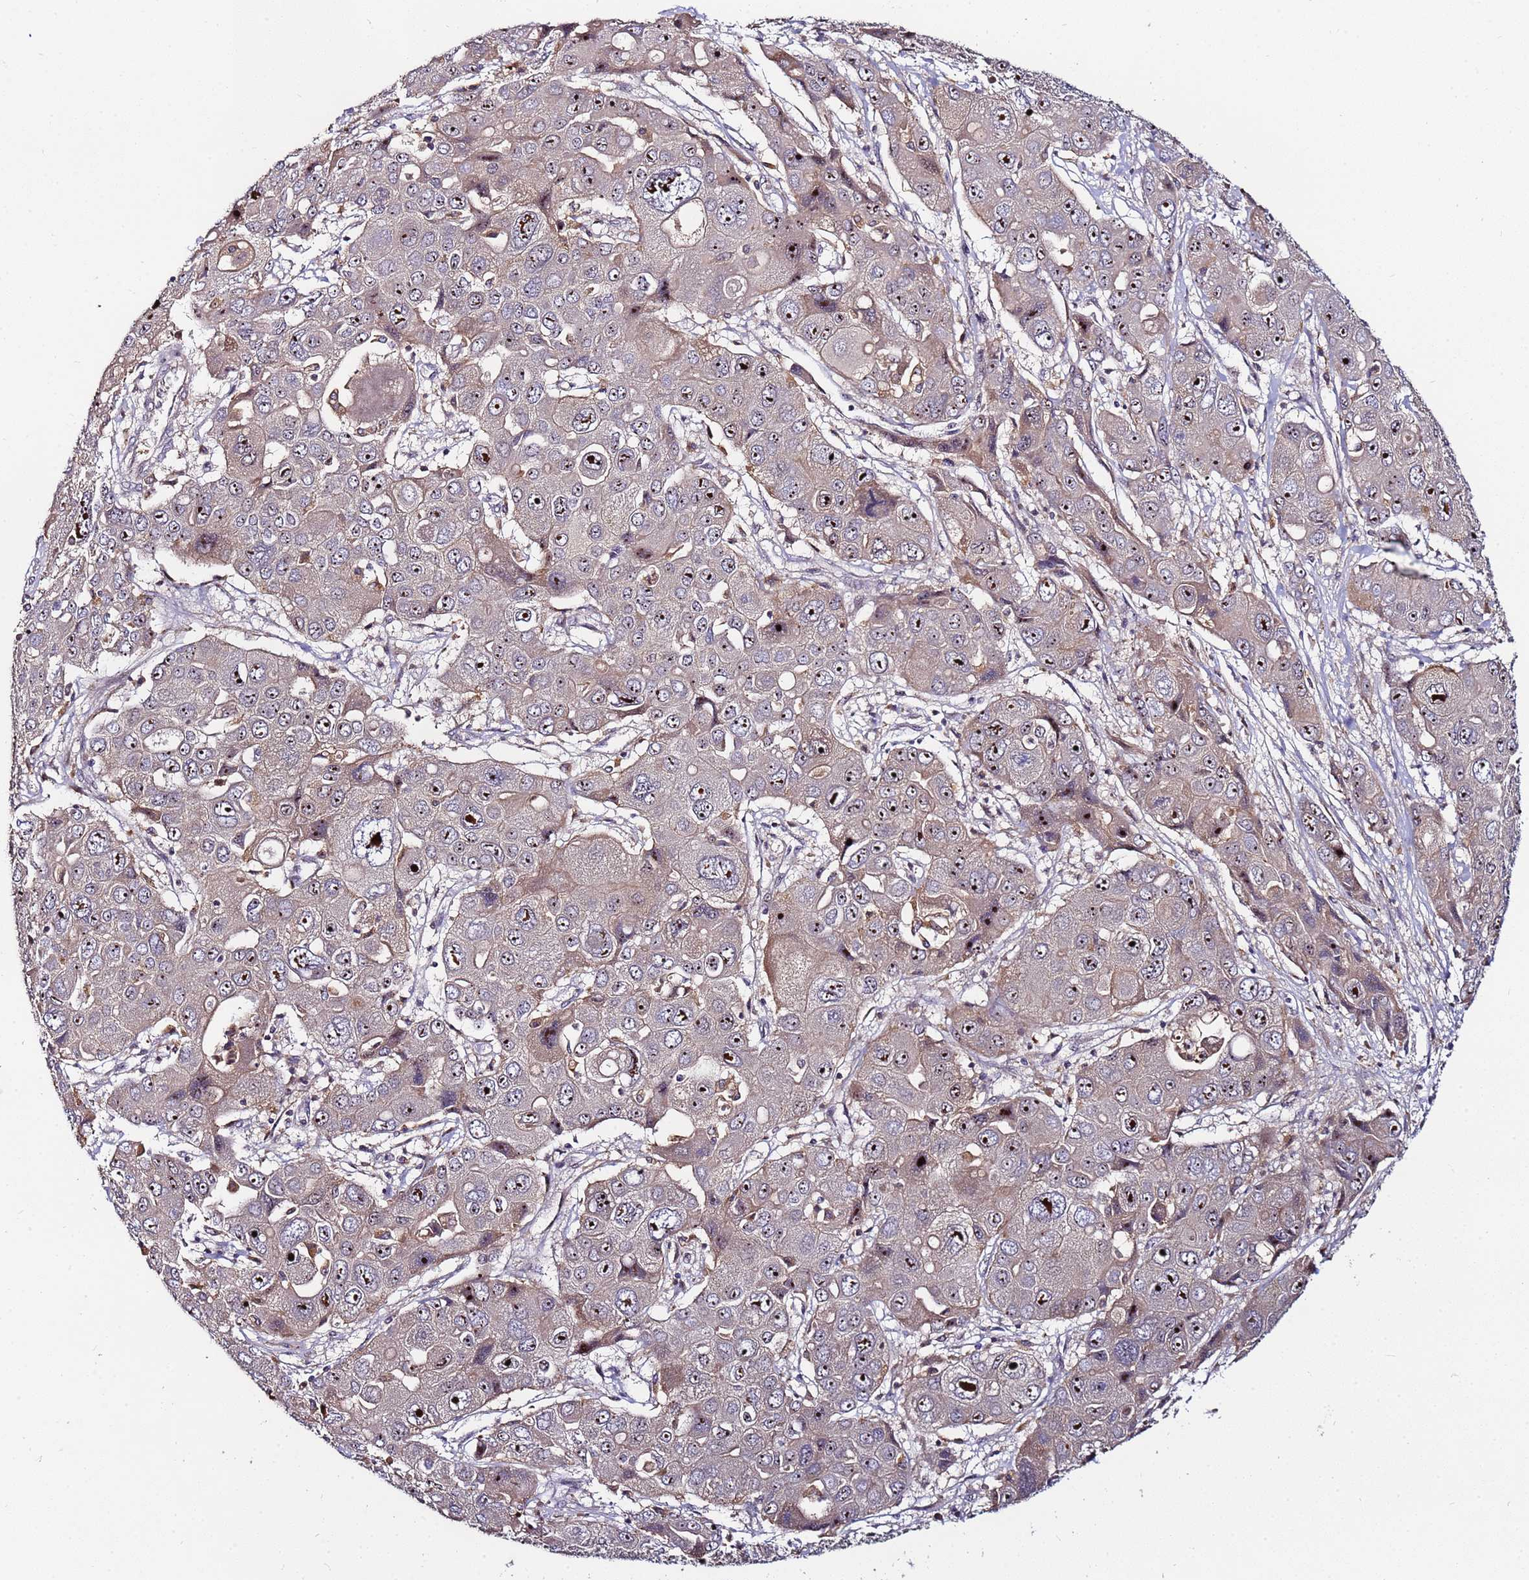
{"staining": {"intensity": "strong", "quantity": "25%-75%", "location": "nuclear"}, "tissue": "liver cancer", "cell_type": "Tumor cells", "image_type": "cancer", "snomed": [{"axis": "morphology", "description": "Cholangiocarcinoma"}, {"axis": "topography", "description": "Liver"}], "caption": "Tumor cells reveal strong nuclear staining in about 25%-75% of cells in liver cancer.", "gene": "KRI1", "patient": {"sex": "male", "age": 67}}